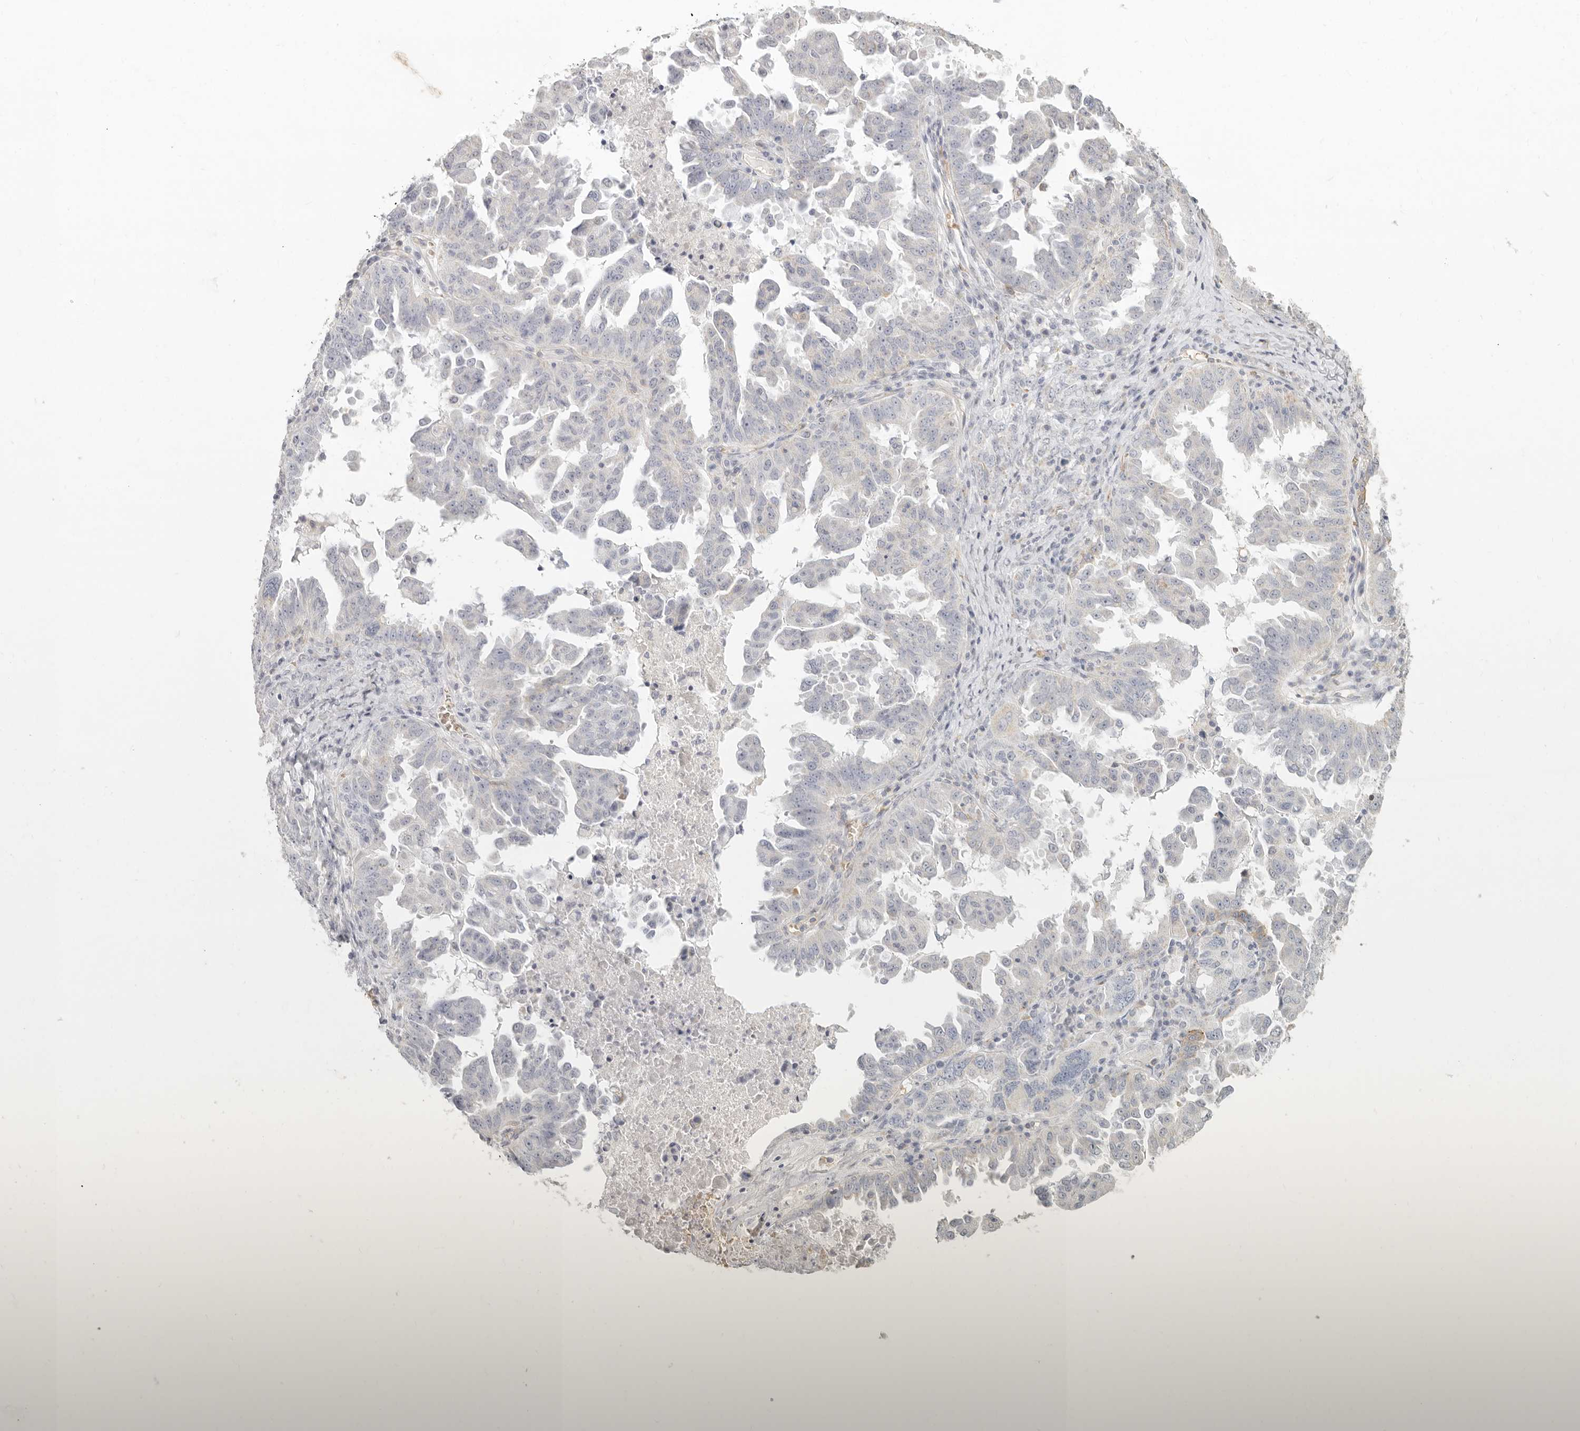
{"staining": {"intensity": "negative", "quantity": "none", "location": "none"}, "tissue": "ovarian cancer", "cell_type": "Tumor cells", "image_type": "cancer", "snomed": [{"axis": "morphology", "description": "Carcinoma, endometroid"}, {"axis": "topography", "description": "Ovary"}], "caption": "Tumor cells show no significant protein expression in endometroid carcinoma (ovarian). (DAB (3,3'-diaminobenzidine) immunohistochemistry, high magnification).", "gene": "NIBAN1", "patient": {"sex": "female", "age": 62}}